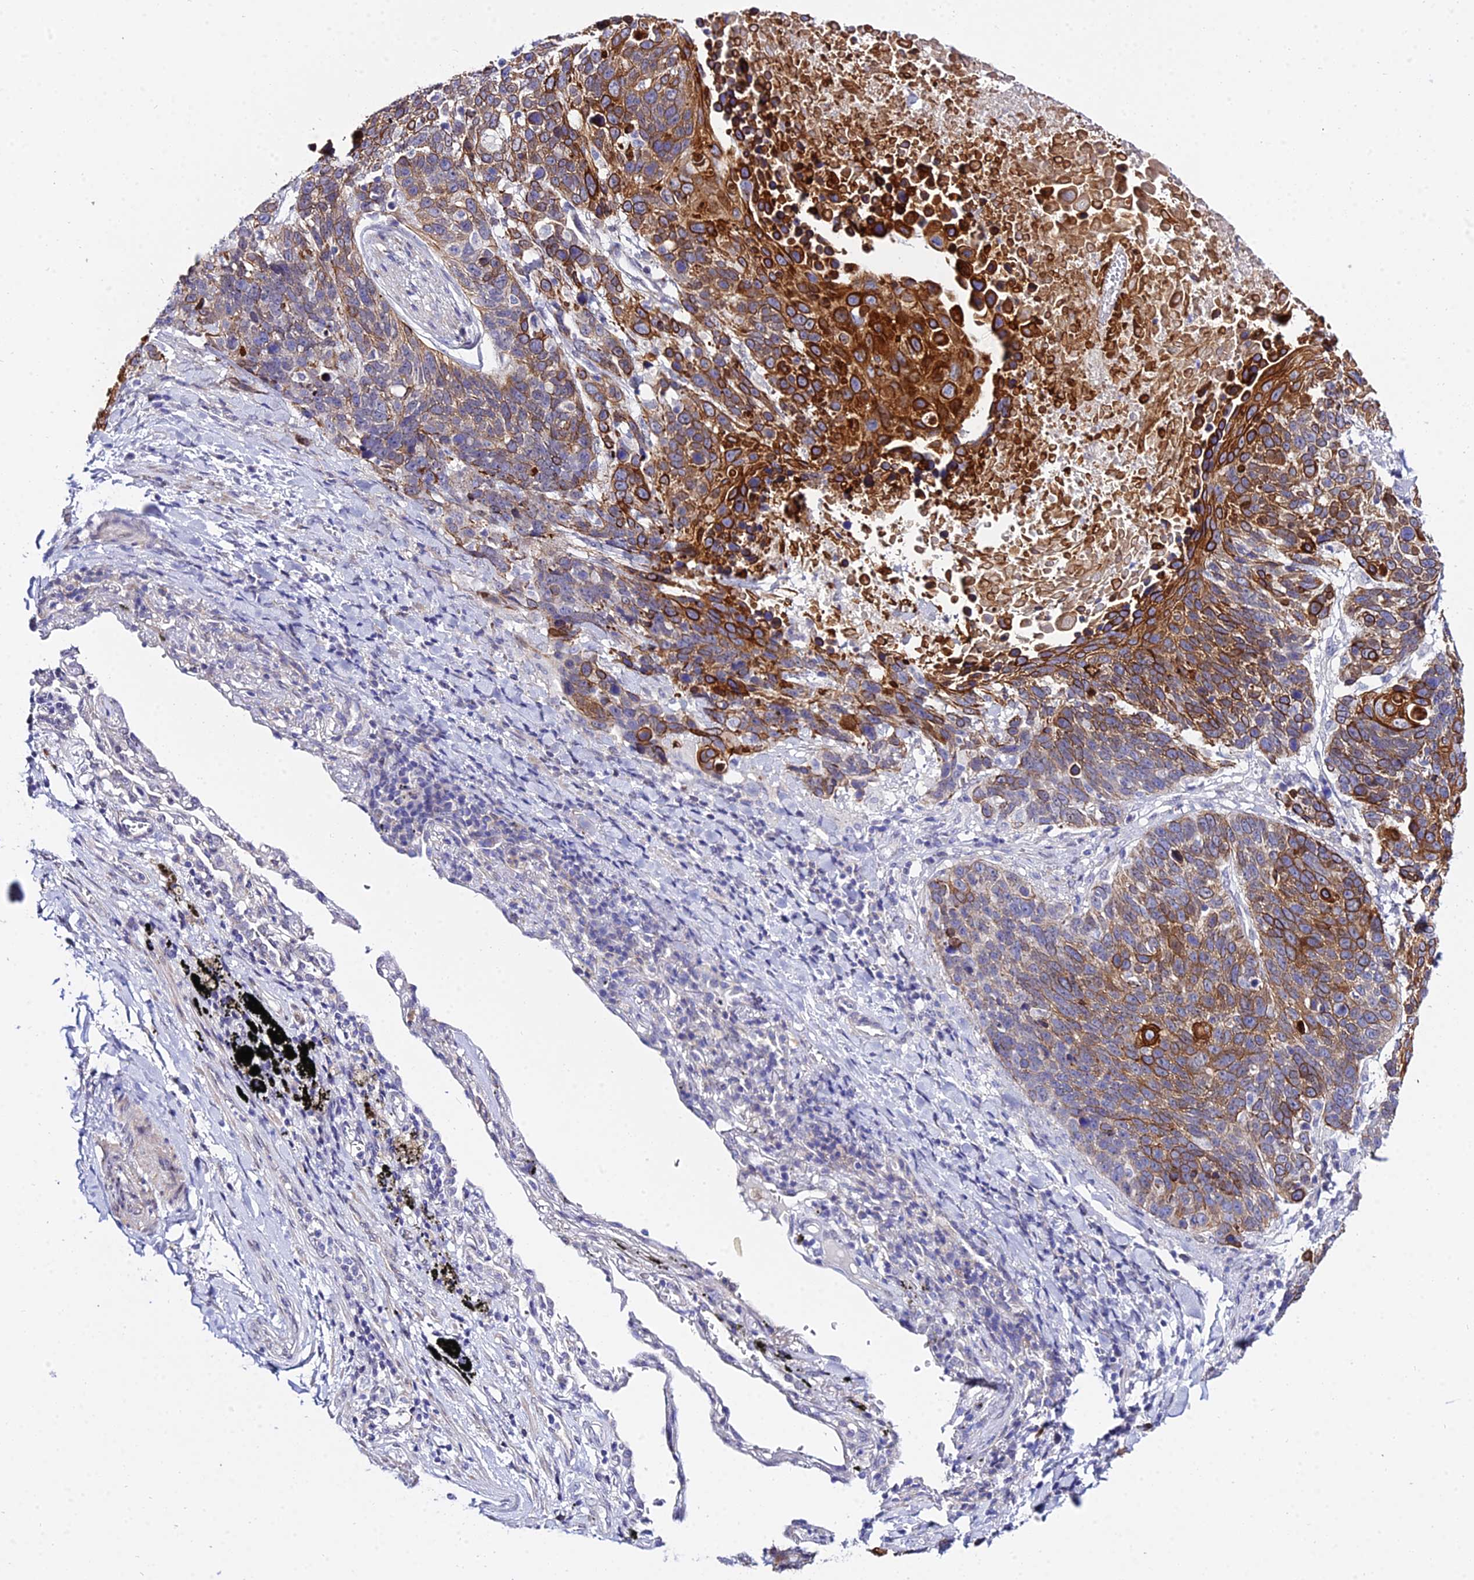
{"staining": {"intensity": "strong", "quantity": "25%-75%", "location": "cytoplasmic/membranous"}, "tissue": "lung cancer", "cell_type": "Tumor cells", "image_type": "cancer", "snomed": [{"axis": "morphology", "description": "Squamous cell carcinoma, NOS"}, {"axis": "topography", "description": "Lung"}], "caption": "There is high levels of strong cytoplasmic/membranous staining in tumor cells of lung cancer, as demonstrated by immunohistochemical staining (brown color).", "gene": "ZNF628", "patient": {"sex": "male", "age": 66}}